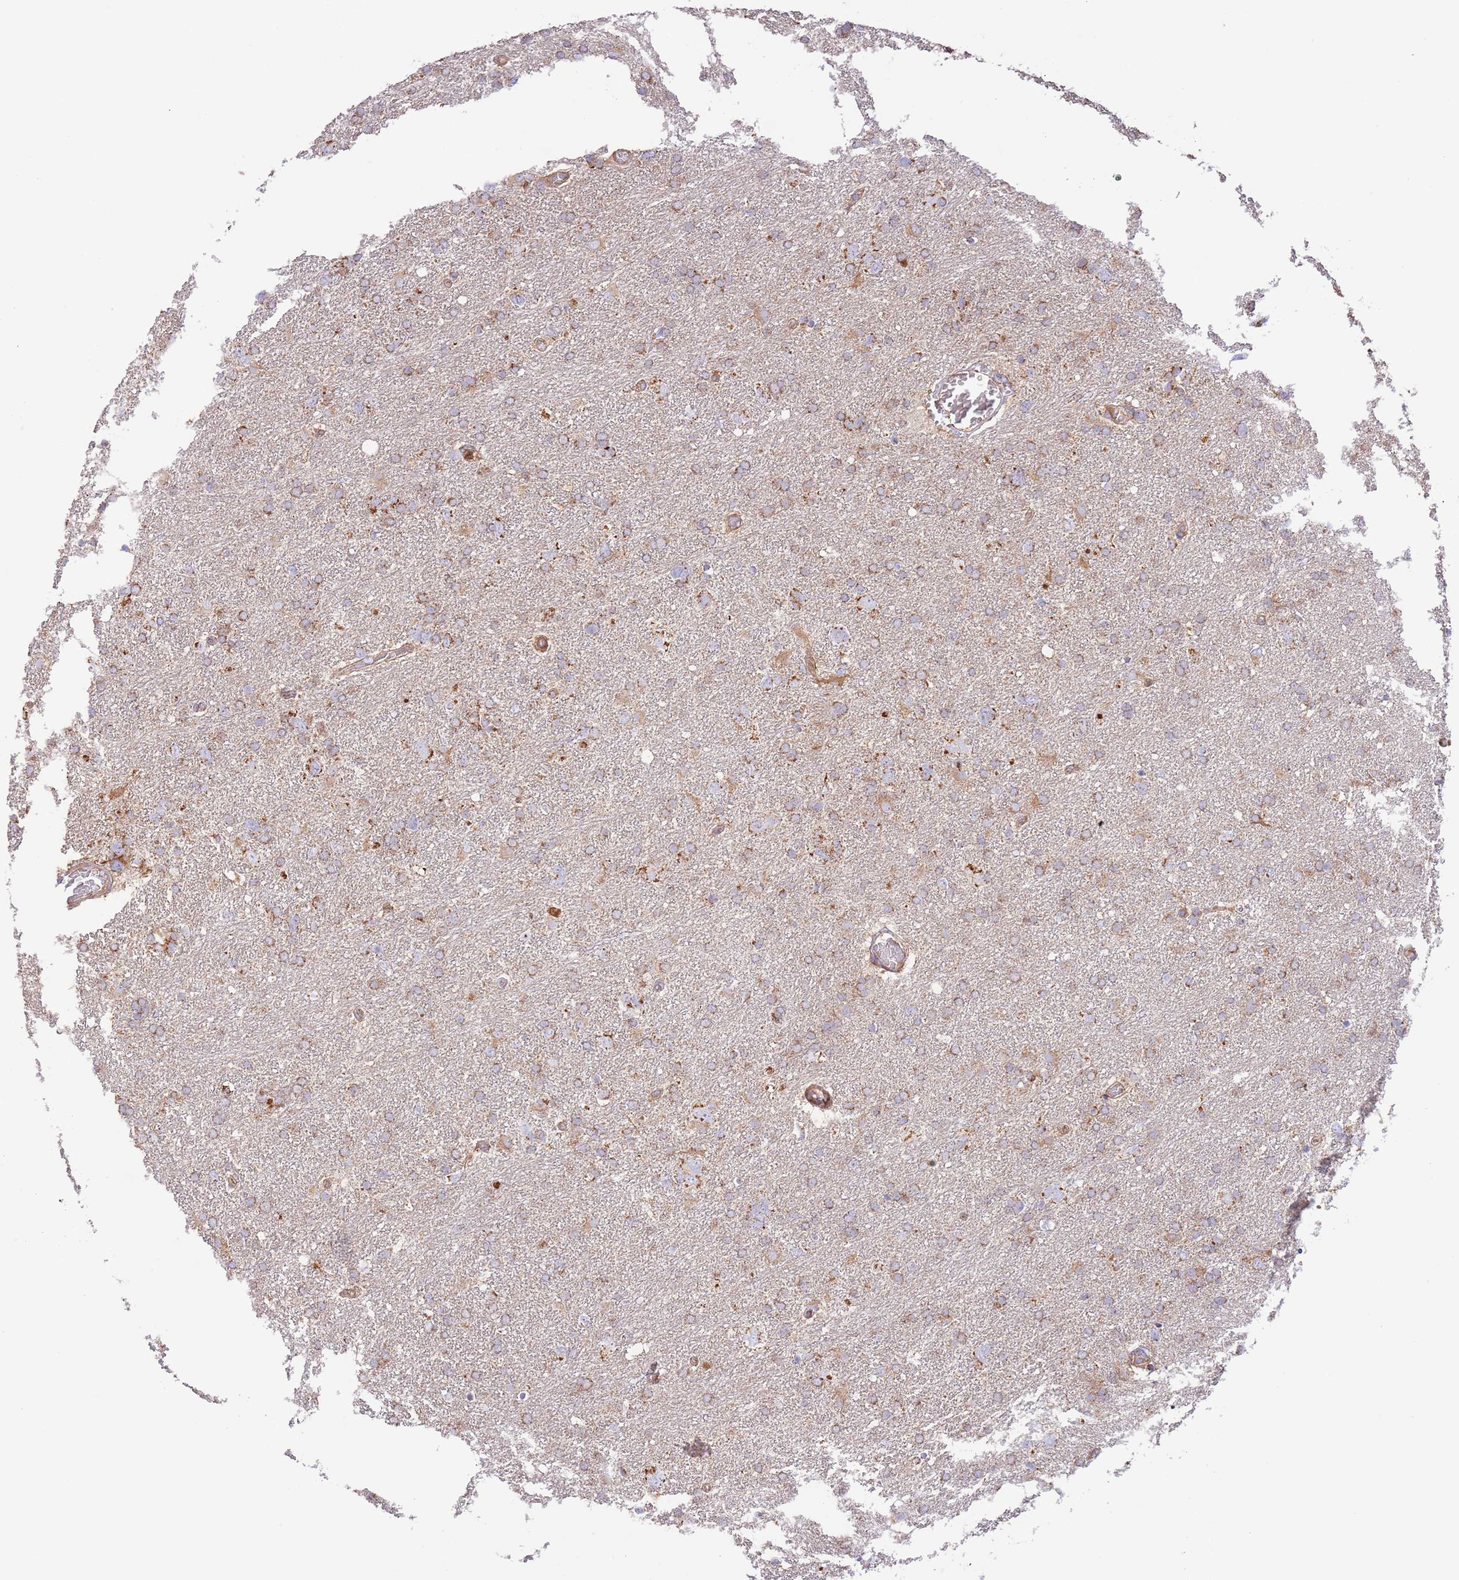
{"staining": {"intensity": "moderate", "quantity": ">75%", "location": "cytoplasmic/membranous"}, "tissue": "glioma", "cell_type": "Tumor cells", "image_type": "cancer", "snomed": [{"axis": "morphology", "description": "Glioma, malignant, High grade"}, {"axis": "topography", "description": "Brain"}], "caption": "Tumor cells show medium levels of moderate cytoplasmic/membranous positivity in approximately >75% of cells in human malignant high-grade glioma.", "gene": "DNAJA3", "patient": {"sex": "male", "age": 61}}